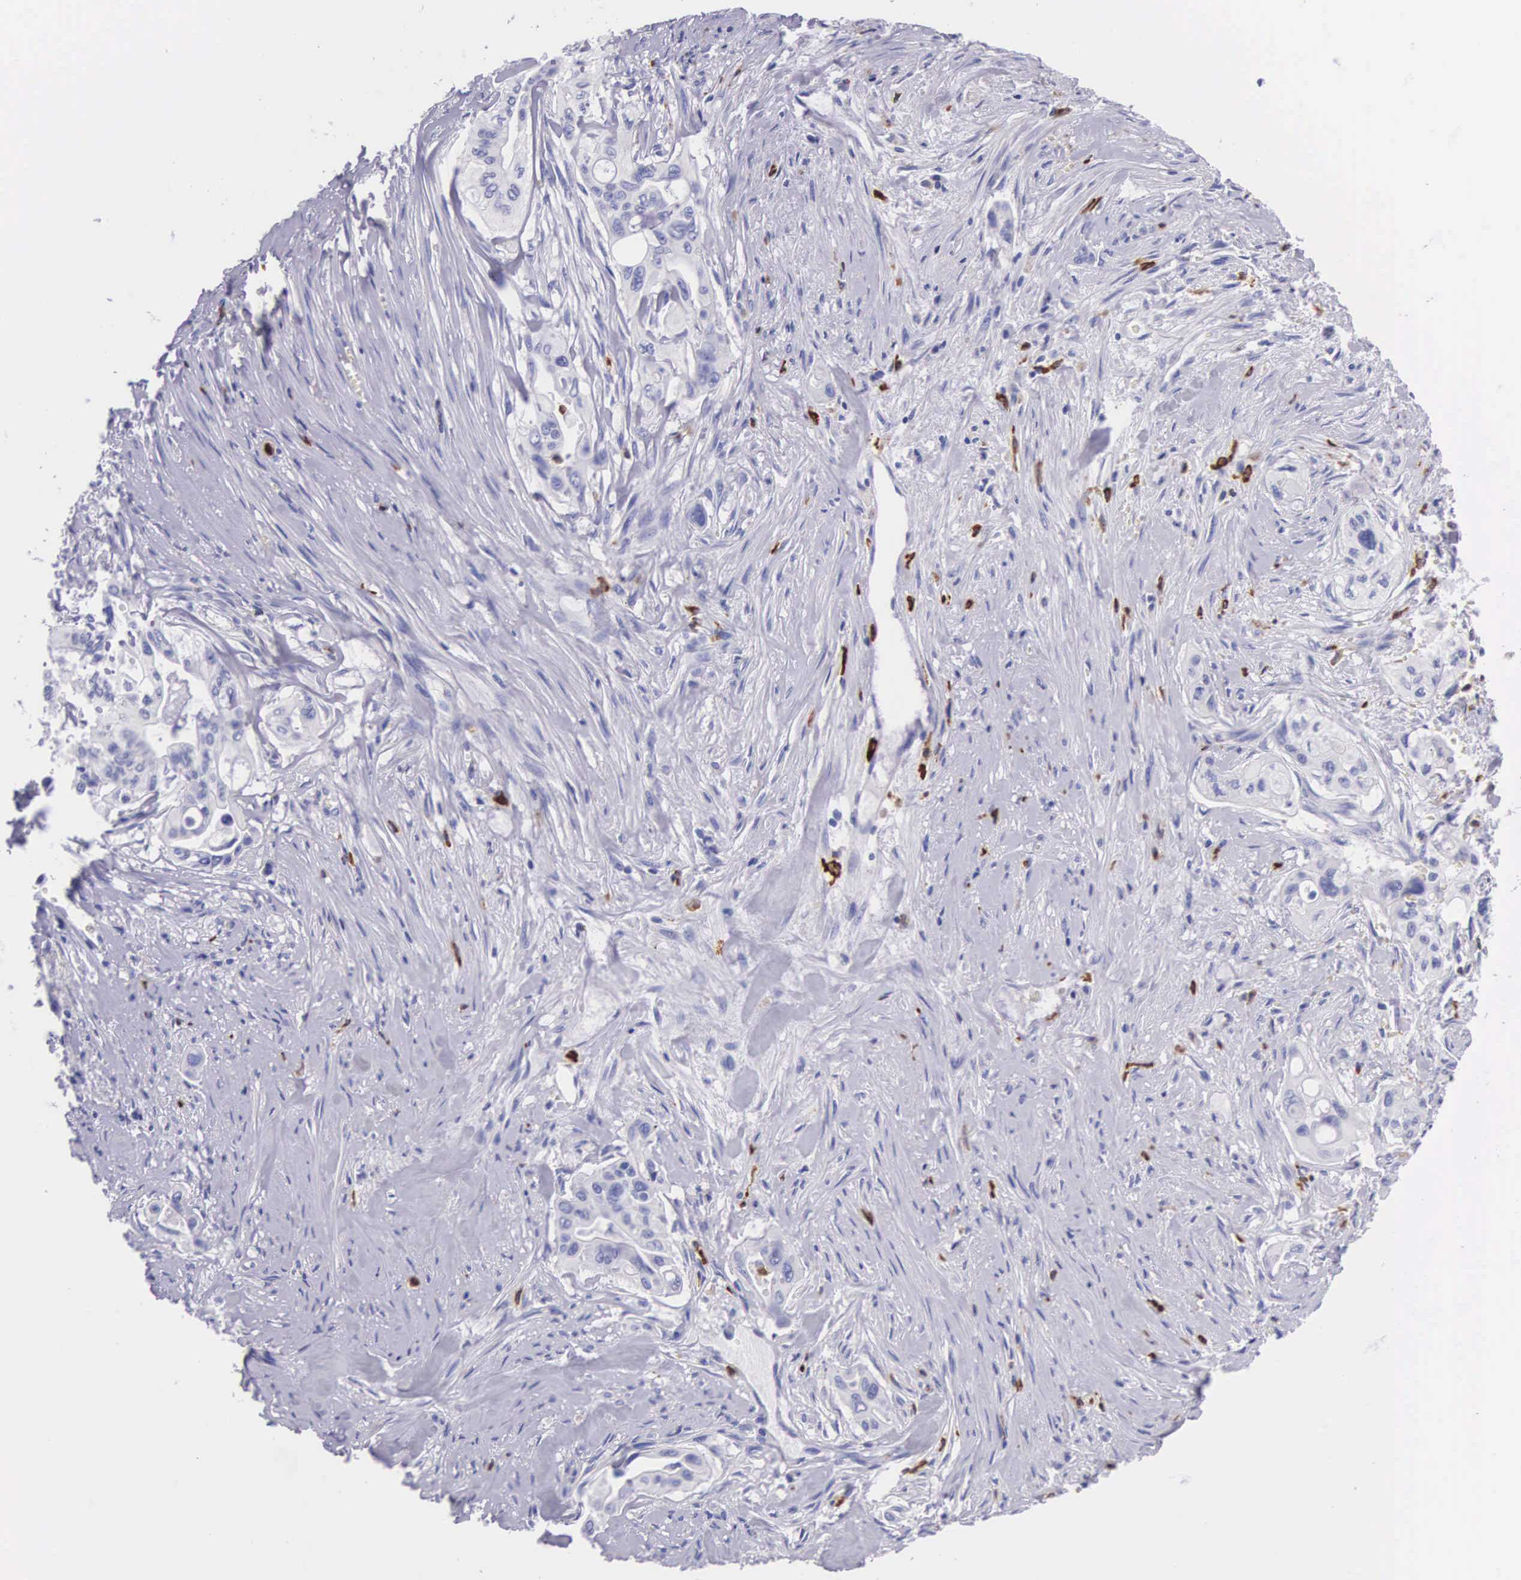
{"staining": {"intensity": "negative", "quantity": "none", "location": "none"}, "tissue": "pancreatic cancer", "cell_type": "Tumor cells", "image_type": "cancer", "snomed": [{"axis": "morphology", "description": "Adenocarcinoma, NOS"}, {"axis": "topography", "description": "Pancreas"}], "caption": "Tumor cells show no significant expression in adenocarcinoma (pancreatic).", "gene": "FCN1", "patient": {"sex": "male", "age": 77}}